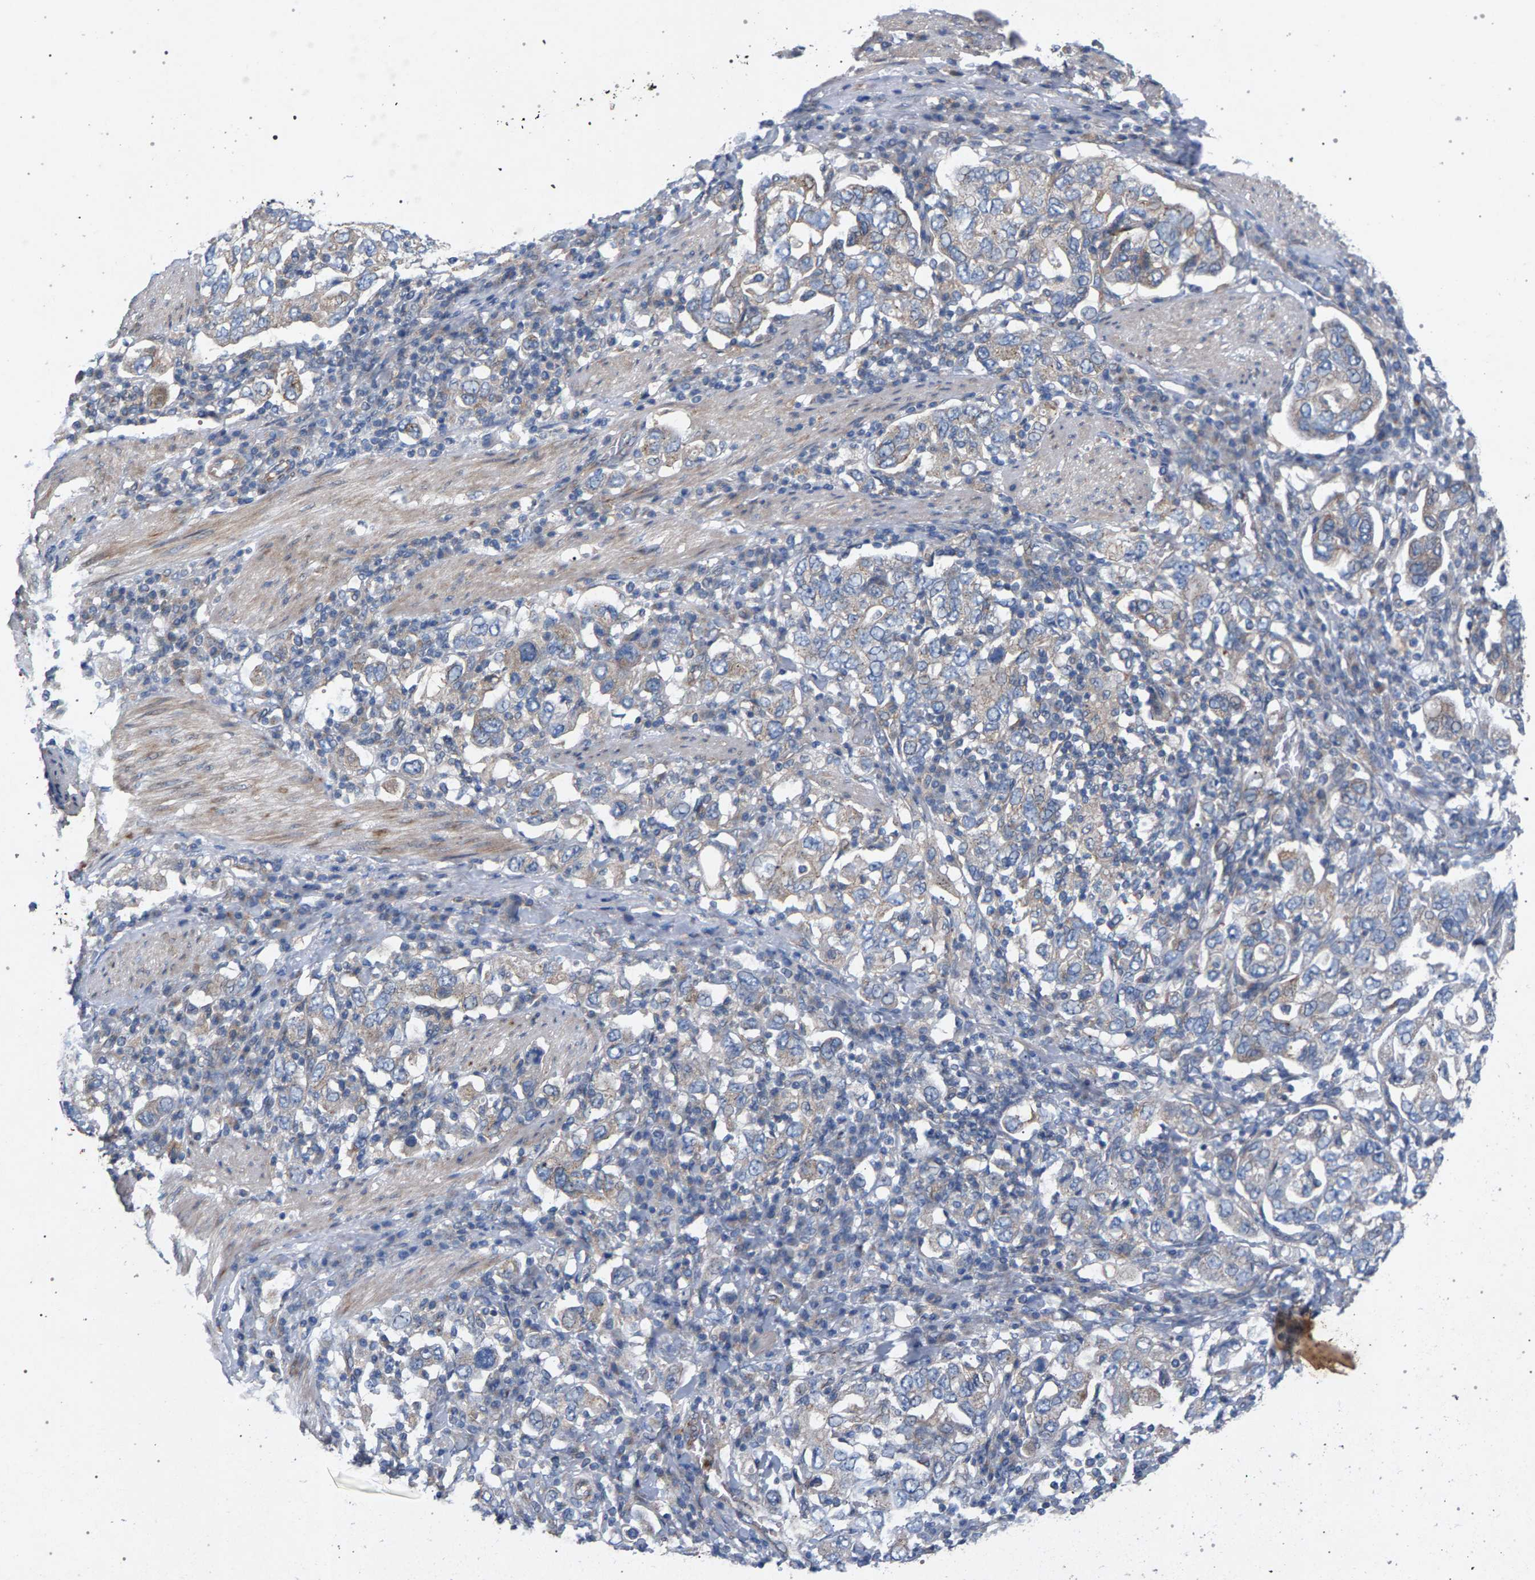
{"staining": {"intensity": "weak", "quantity": "<25%", "location": "cytoplasmic/membranous"}, "tissue": "stomach cancer", "cell_type": "Tumor cells", "image_type": "cancer", "snomed": [{"axis": "morphology", "description": "Adenocarcinoma, NOS"}, {"axis": "topography", "description": "Stomach, upper"}], "caption": "An immunohistochemistry photomicrograph of adenocarcinoma (stomach) is shown. There is no staining in tumor cells of adenocarcinoma (stomach).", "gene": "MAMDC2", "patient": {"sex": "male", "age": 62}}